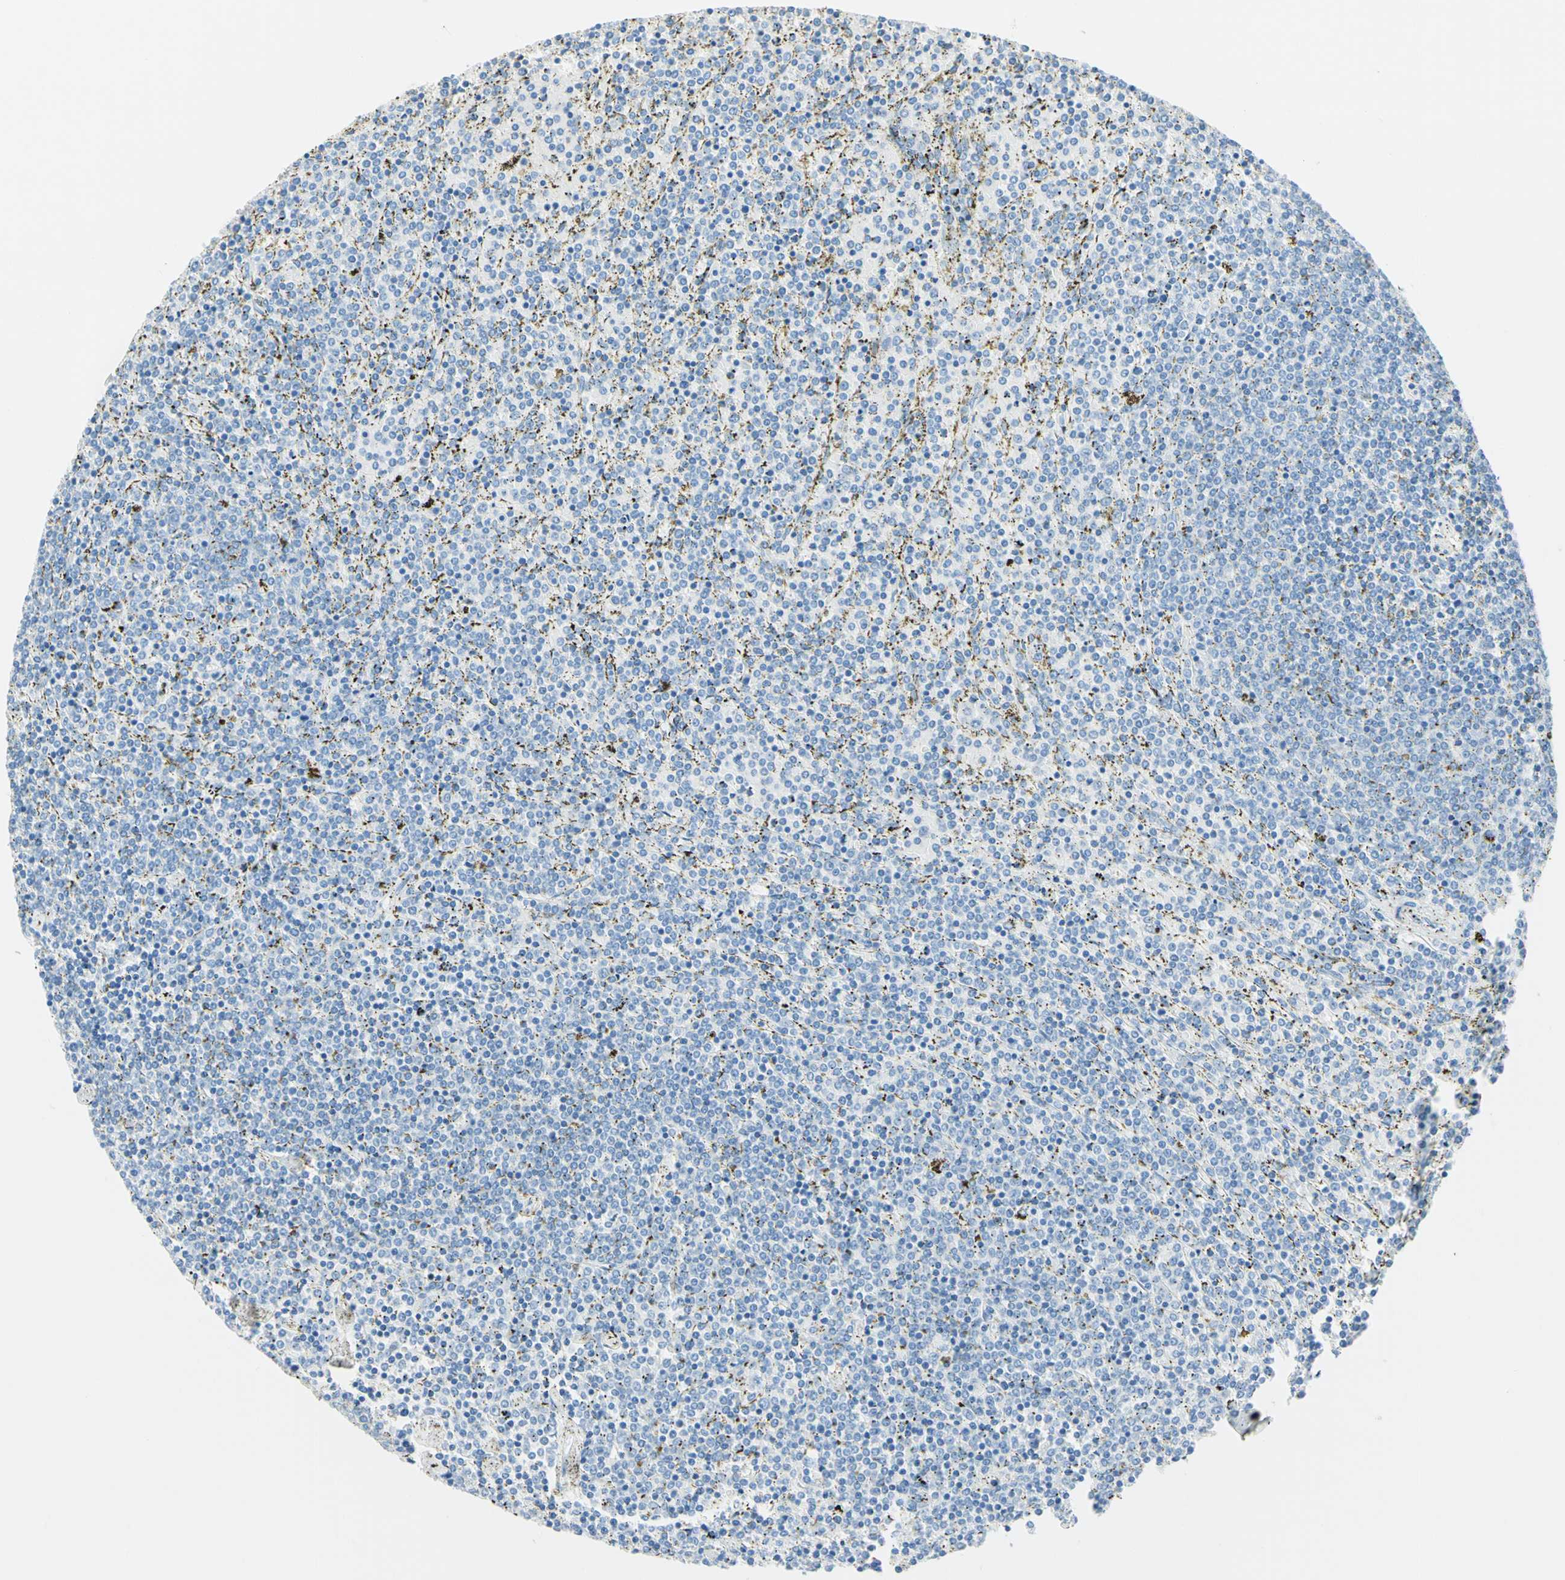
{"staining": {"intensity": "negative", "quantity": "none", "location": "none"}, "tissue": "lymphoma", "cell_type": "Tumor cells", "image_type": "cancer", "snomed": [{"axis": "morphology", "description": "Malignant lymphoma, non-Hodgkin's type, Low grade"}, {"axis": "topography", "description": "Spleen"}], "caption": "Malignant lymphoma, non-Hodgkin's type (low-grade) was stained to show a protein in brown. There is no significant staining in tumor cells. (DAB (3,3'-diaminobenzidine) IHC, high magnification).", "gene": "IL6ST", "patient": {"sex": "female", "age": 77}}